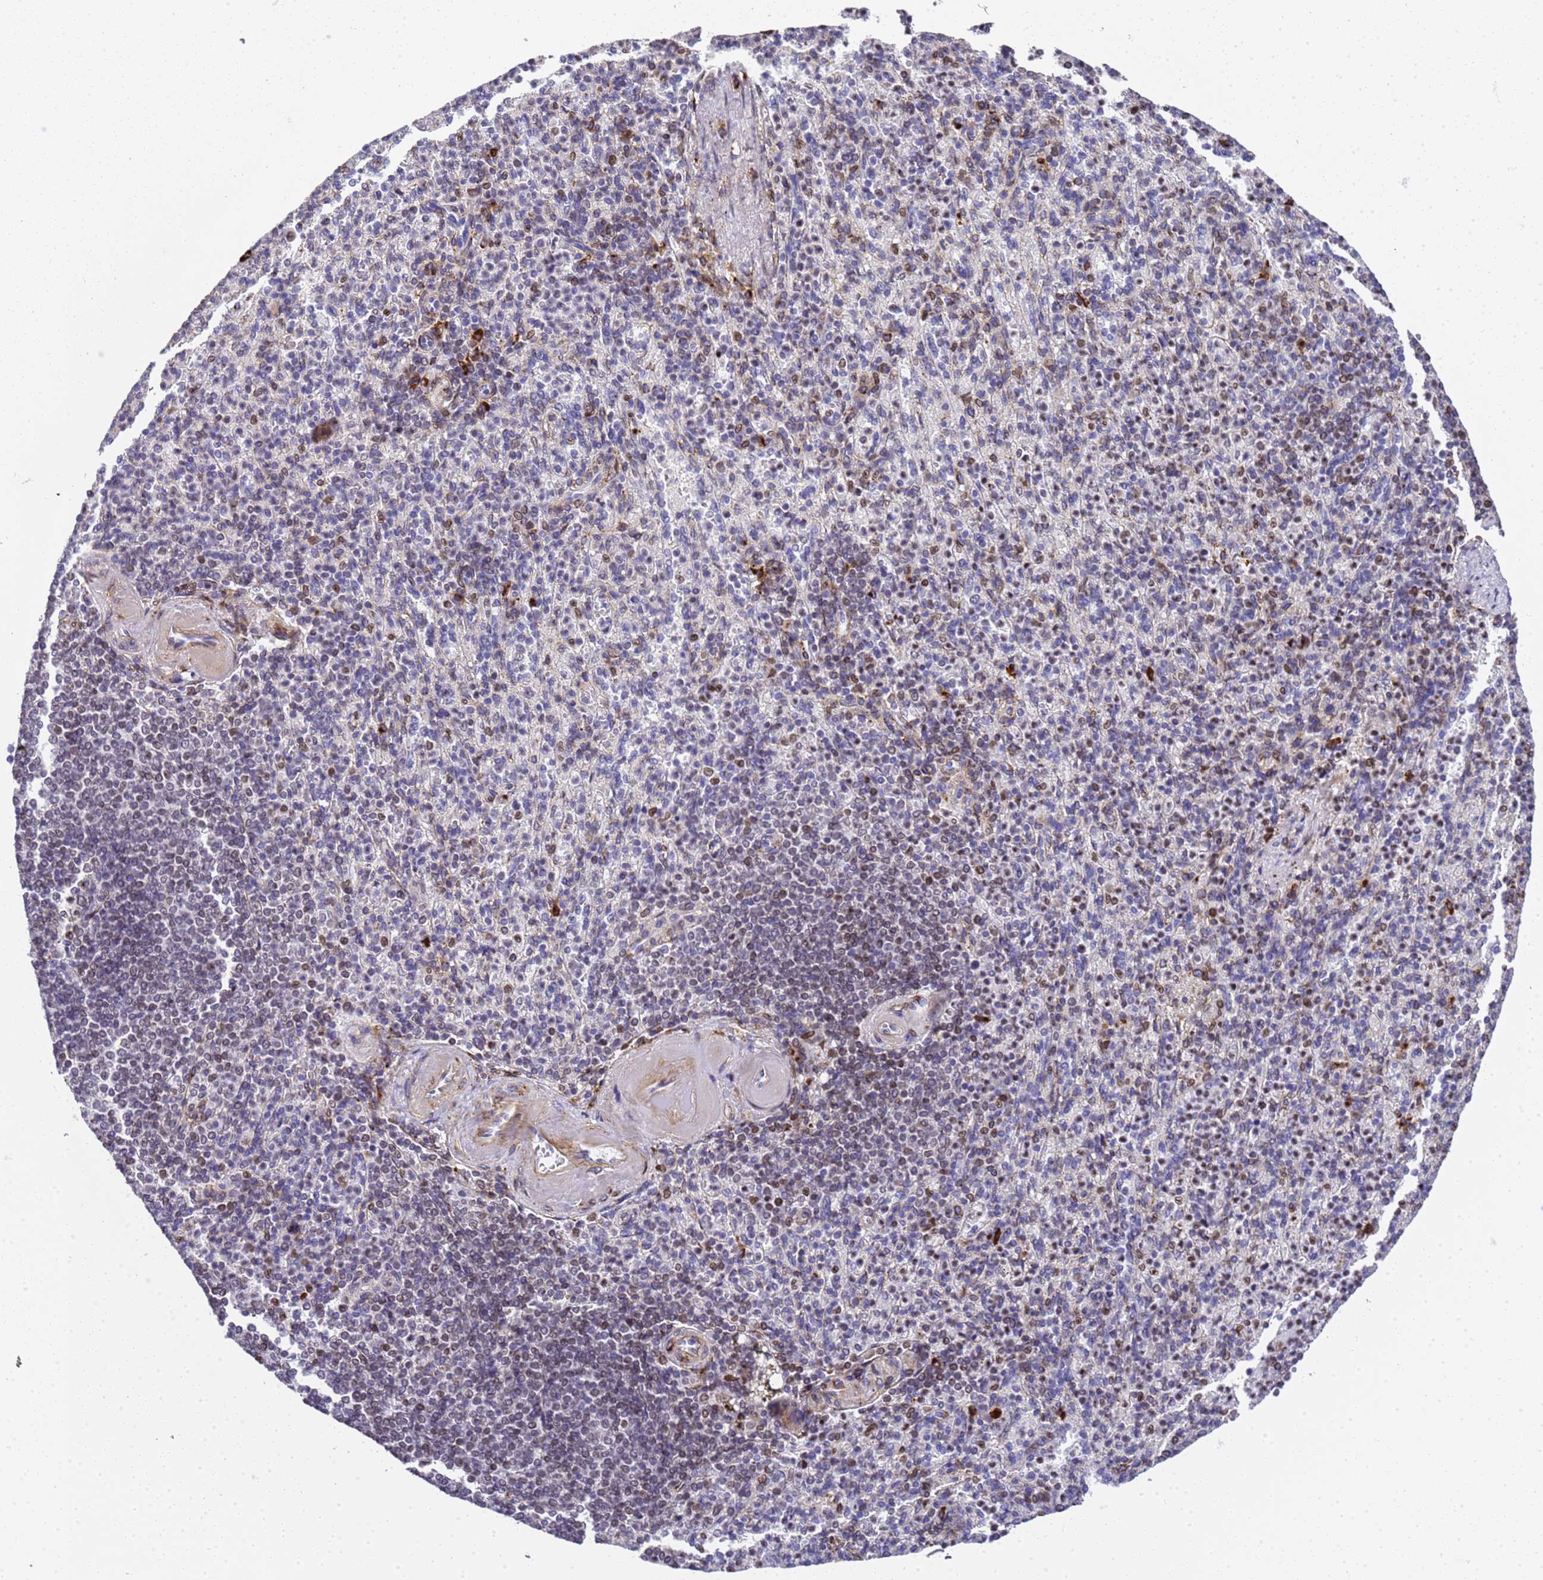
{"staining": {"intensity": "negative", "quantity": "none", "location": "none"}, "tissue": "spleen", "cell_type": "Cells in red pulp", "image_type": "normal", "snomed": [{"axis": "morphology", "description": "Normal tissue, NOS"}, {"axis": "topography", "description": "Spleen"}], "caption": "Protein analysis of unremarkable spleen shows no significant expression in cells in red pulp.", "gene": "IGFBP7", "patient": {"sex": "female", "age": 74}}